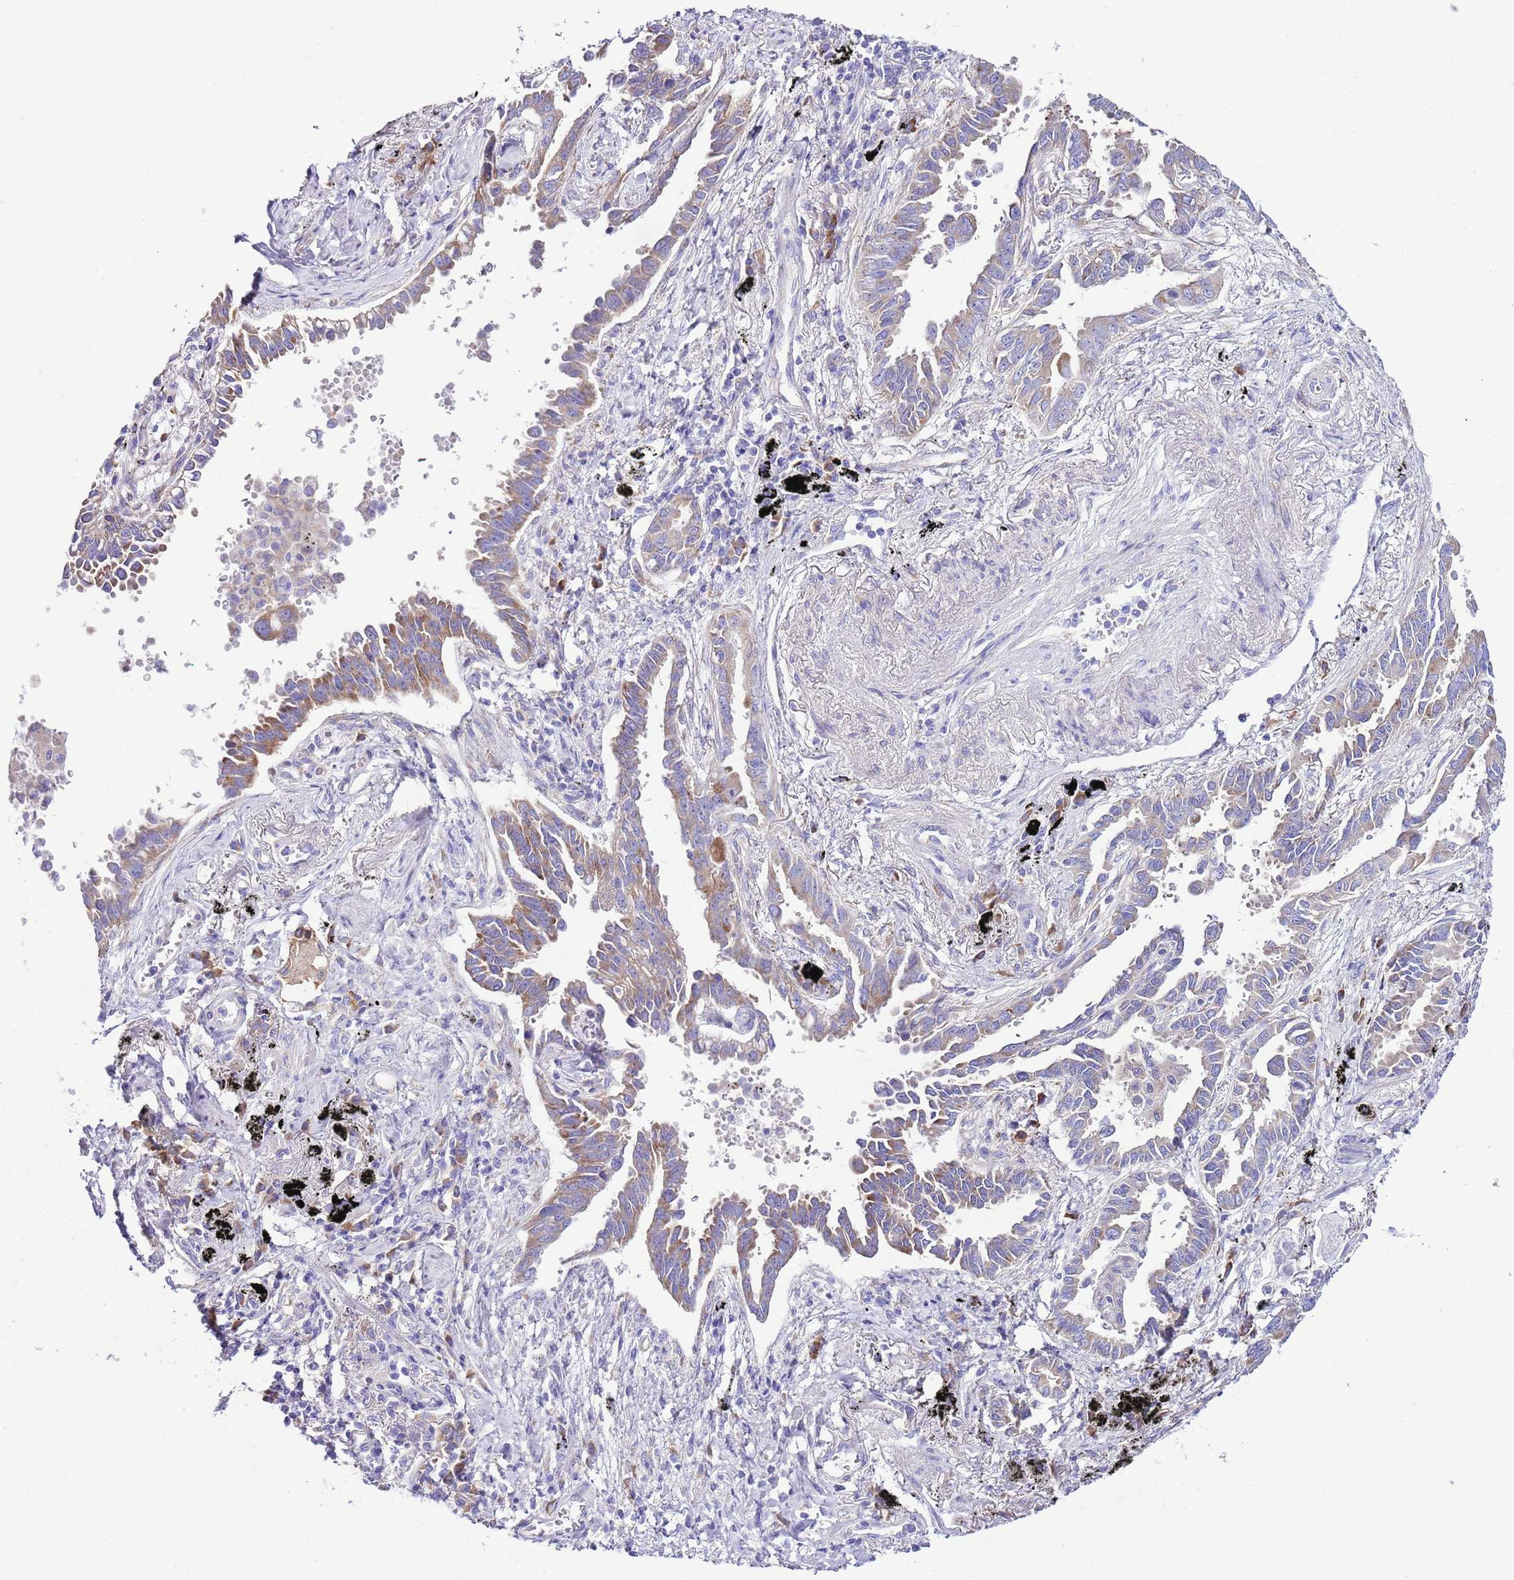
{"staining": {"intensity": "weak", "quantity": "25%-75%", "location": "cytoplasmic/membranous"}, "tissue": "lung cancer", "cell_type": "Tumor cells", "image_type": "cancer", "snomed": [{"axis": "morphology", "description": "Adenocarcinoma, NOS"}, {"axis": "topography", "description": "Lung"}], "caption": "Immunohistochemical staining of lung cancer (adenocarcinoma) exhibits low levels of weak cytoplasmic/membranous expression in about 25%-75% of tumor cells.", "gene": "RPS10", "patient": {"sex": "male", "age": 67}}